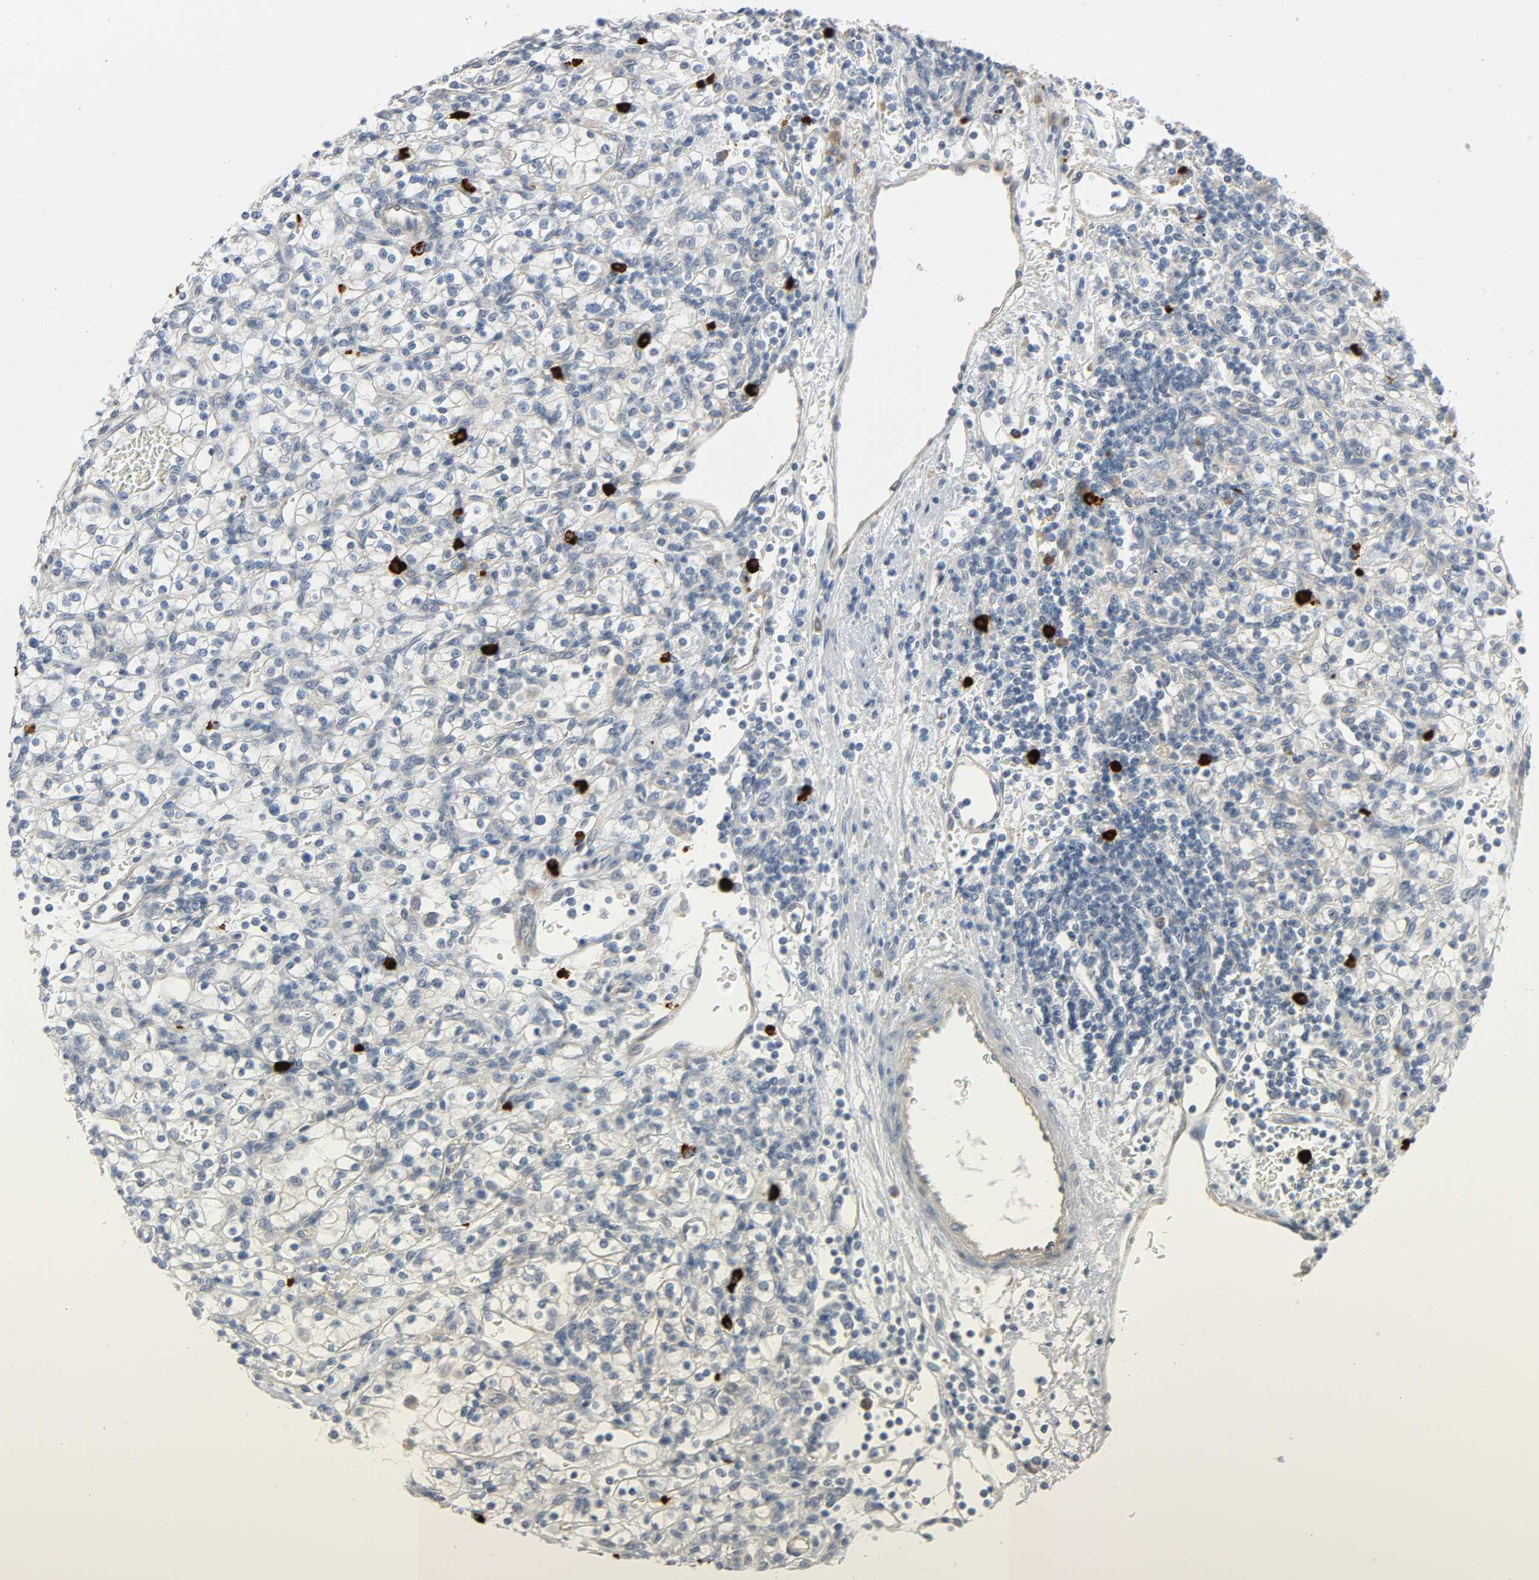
{"staining": {"intensity": "negative", "quantity": "none", "location": "none"}, "tissue": "renal cancer", "cell_type": "Tumor cells", "image_type": "cancer", "snomed": [{"axis": "morphology", "description": "Normal tissue, NOS"}, {"axis": "morphology", "description": "Adenocarcinoma, NOS"}, {"axis": "topography", "description": "Kidney"}], "caption": "High magnification brightfield microscopy of renal adenocarcinoma stained with DAB (3,3'-diaminobenzidine) (brown) and counterstained with hematoxylin (blue): tumor cells show no significant expression.", "gene": "LIMCH1", "patient": {"sex": "female", "age": 55}}